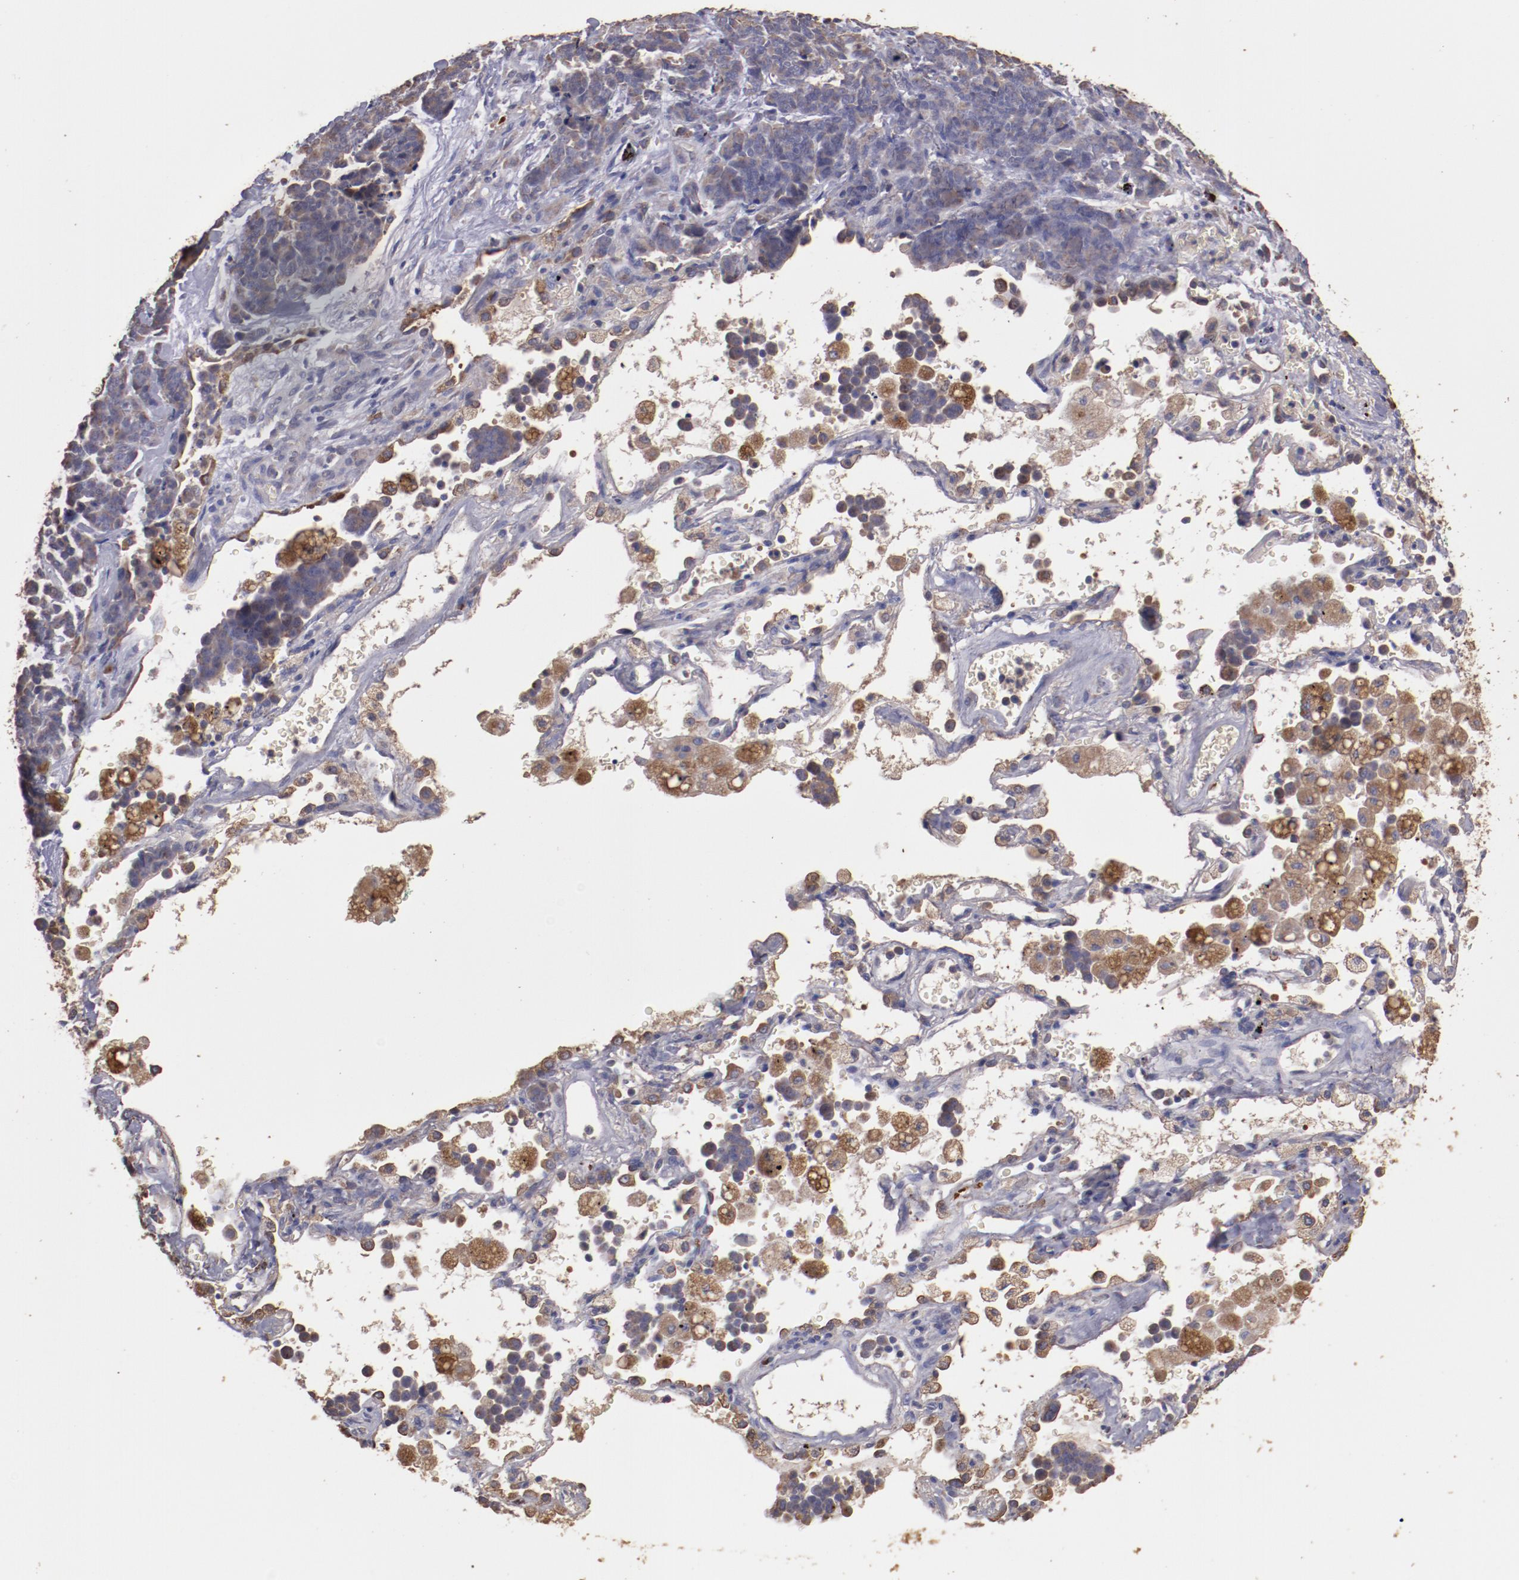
{"staining": {"intensity": "weak", "quantity": "25%-75%", "location": "cytoplasmic/membranous"}, "tissue": "lung cancer", "cell_type": "Tumor cells", "image_type": "cancer", "snomed": [{"axis": "morphology", "description": "Neoplasm, malignant, NOS"}, {"axis": "topography", "description": "Lung"}], "caption": "Human lung cancer stained with a brown dye demonstrates weak cytoplasmic/membranous positive staining in about 25%-75% of tumor cells.", "gene": "SRRD", "patient": {"sex": "female", "age": 58}}